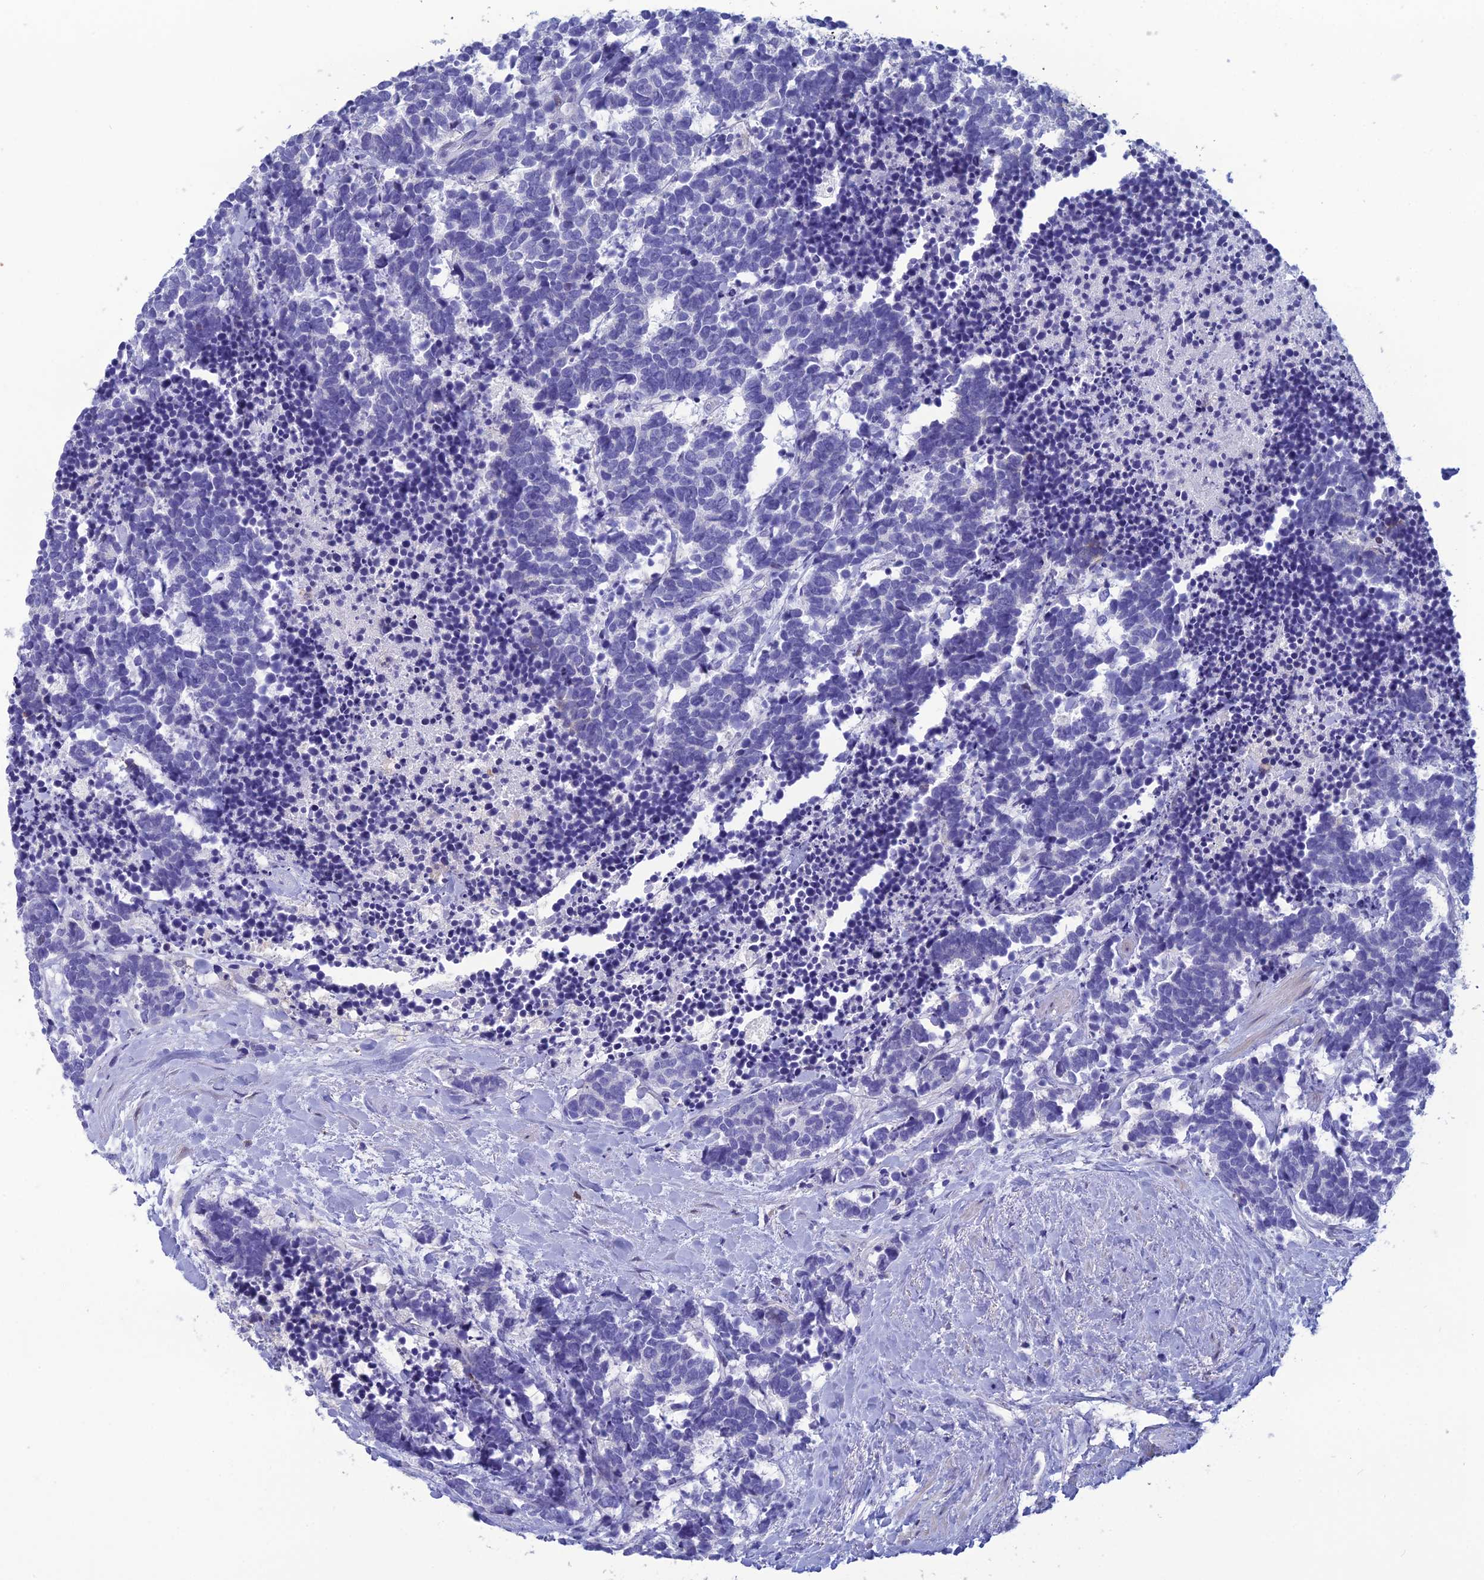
{"staining": {"intensity": "negative", "quantity": "none", "location": "none"}, "tissue": "carcinoid", "cell_type": "Tumor cells", "image_type": "cancer", "snomed": [{"axis": "morphology", "description": "Carcinoma, NOS"}, {"axis": "morphology", "description": "Carcinoid, malignant, NOS"}, {"axis": "topography", "description": "Prostate"}], "caption": "Immunohistochemistry of human carcinoid demonstrates no positivity in tumor cells. (Brightfield microscopy of DAB immunohistochemistry (IHC) at high magnification).", "gene": "CRB2", "patient": {"sex": "male", "age": 57}}